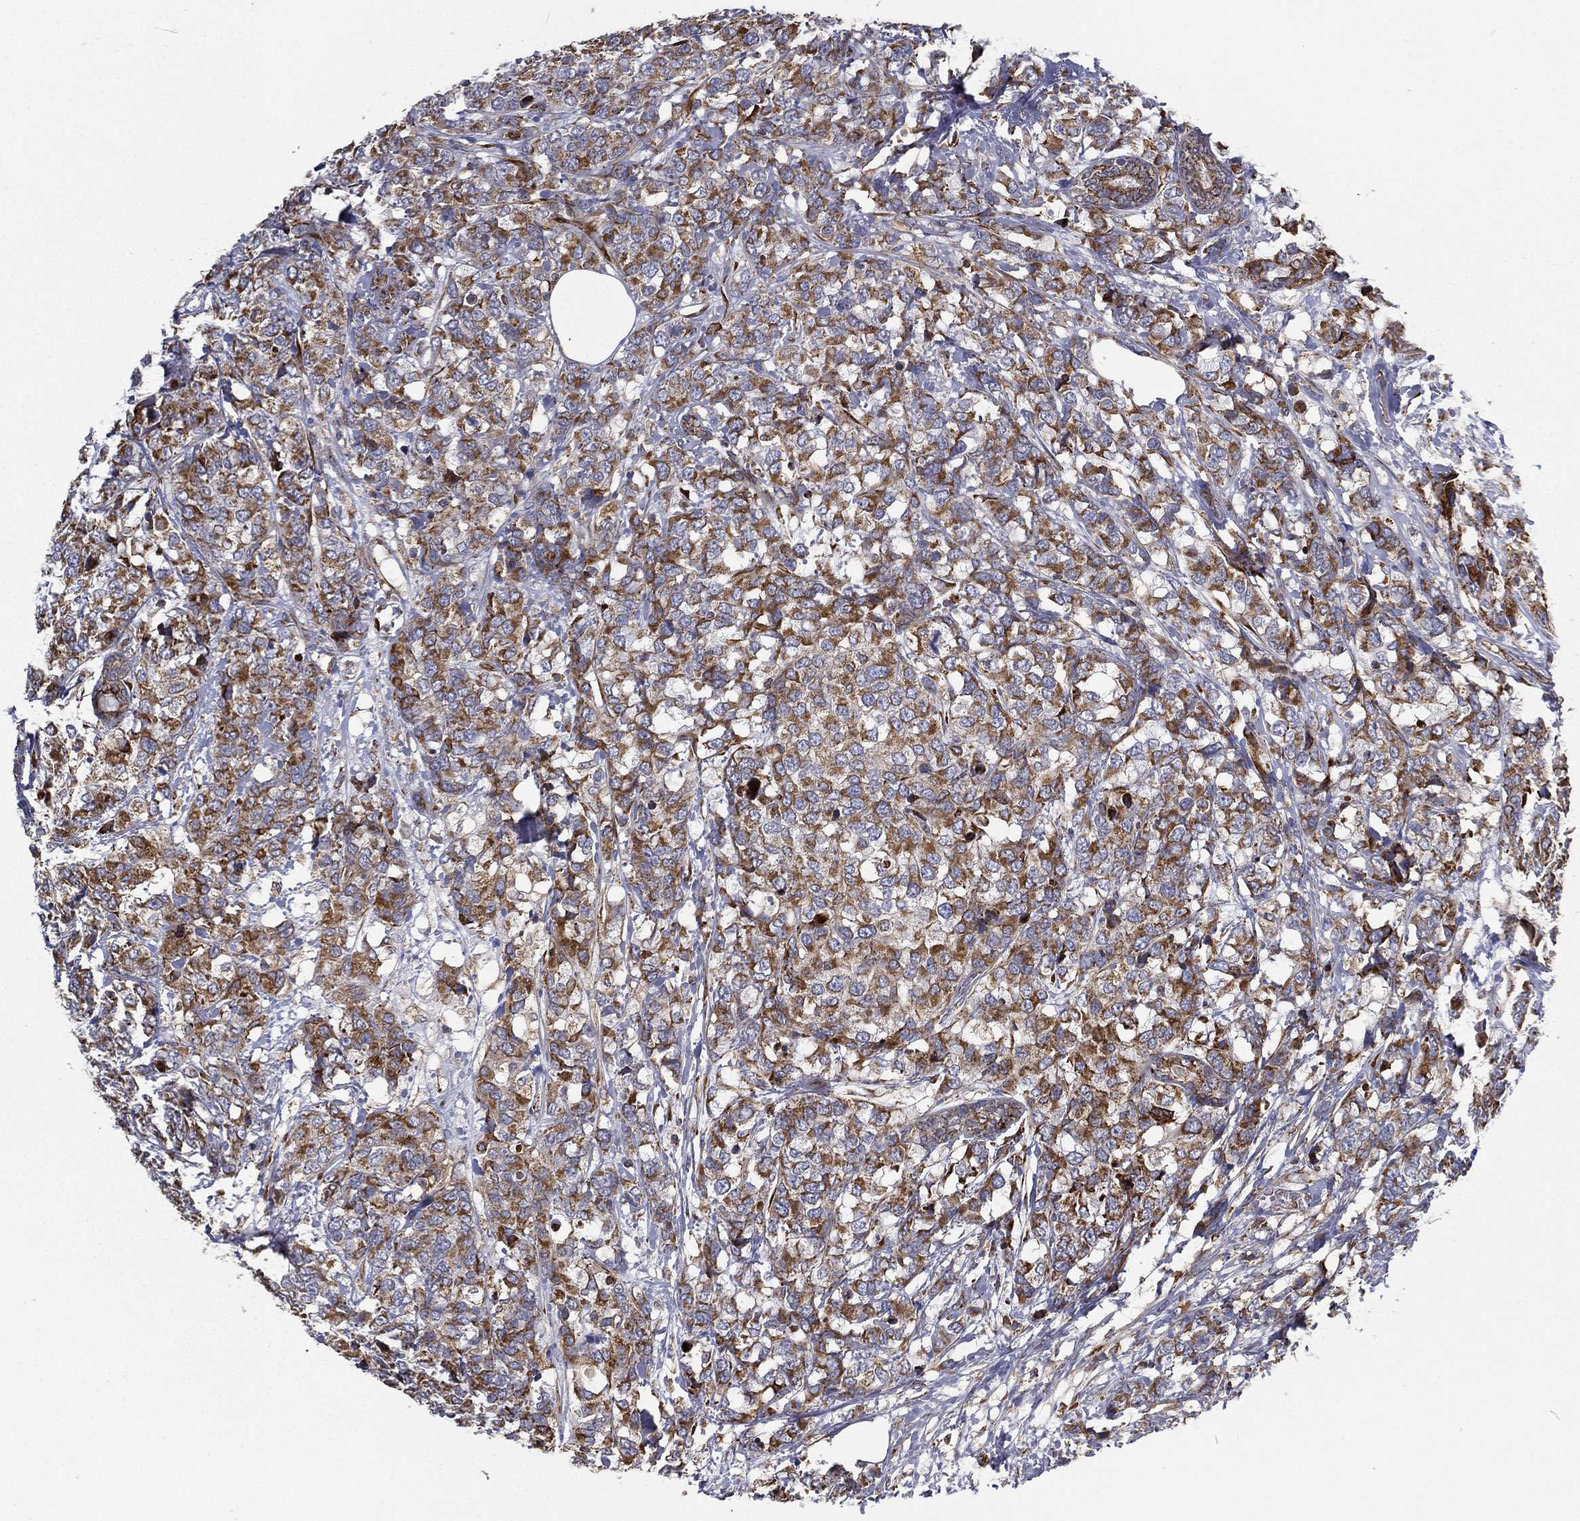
{"staining": {"intensity": "strong", "quantity": ">75%", "location": "cytoplasmic/membranous"}, "tissue": "breast cancer", "cell_type": "Tumor cells", "image_type": "cancer", "snomed": [{"axis": "morphology", "description": "Lobular carcinoma"}, {"axis": "topography", "description": "Breast"}], "caption": "Immunohistochemical staining of lobular carcinoma (breast) shows high levels of strong cytoplasmic/membranous staining in about >75% of tumor cells.", "gene": "MT-CYB", "patient": {"sex": "female", "age": 59}}